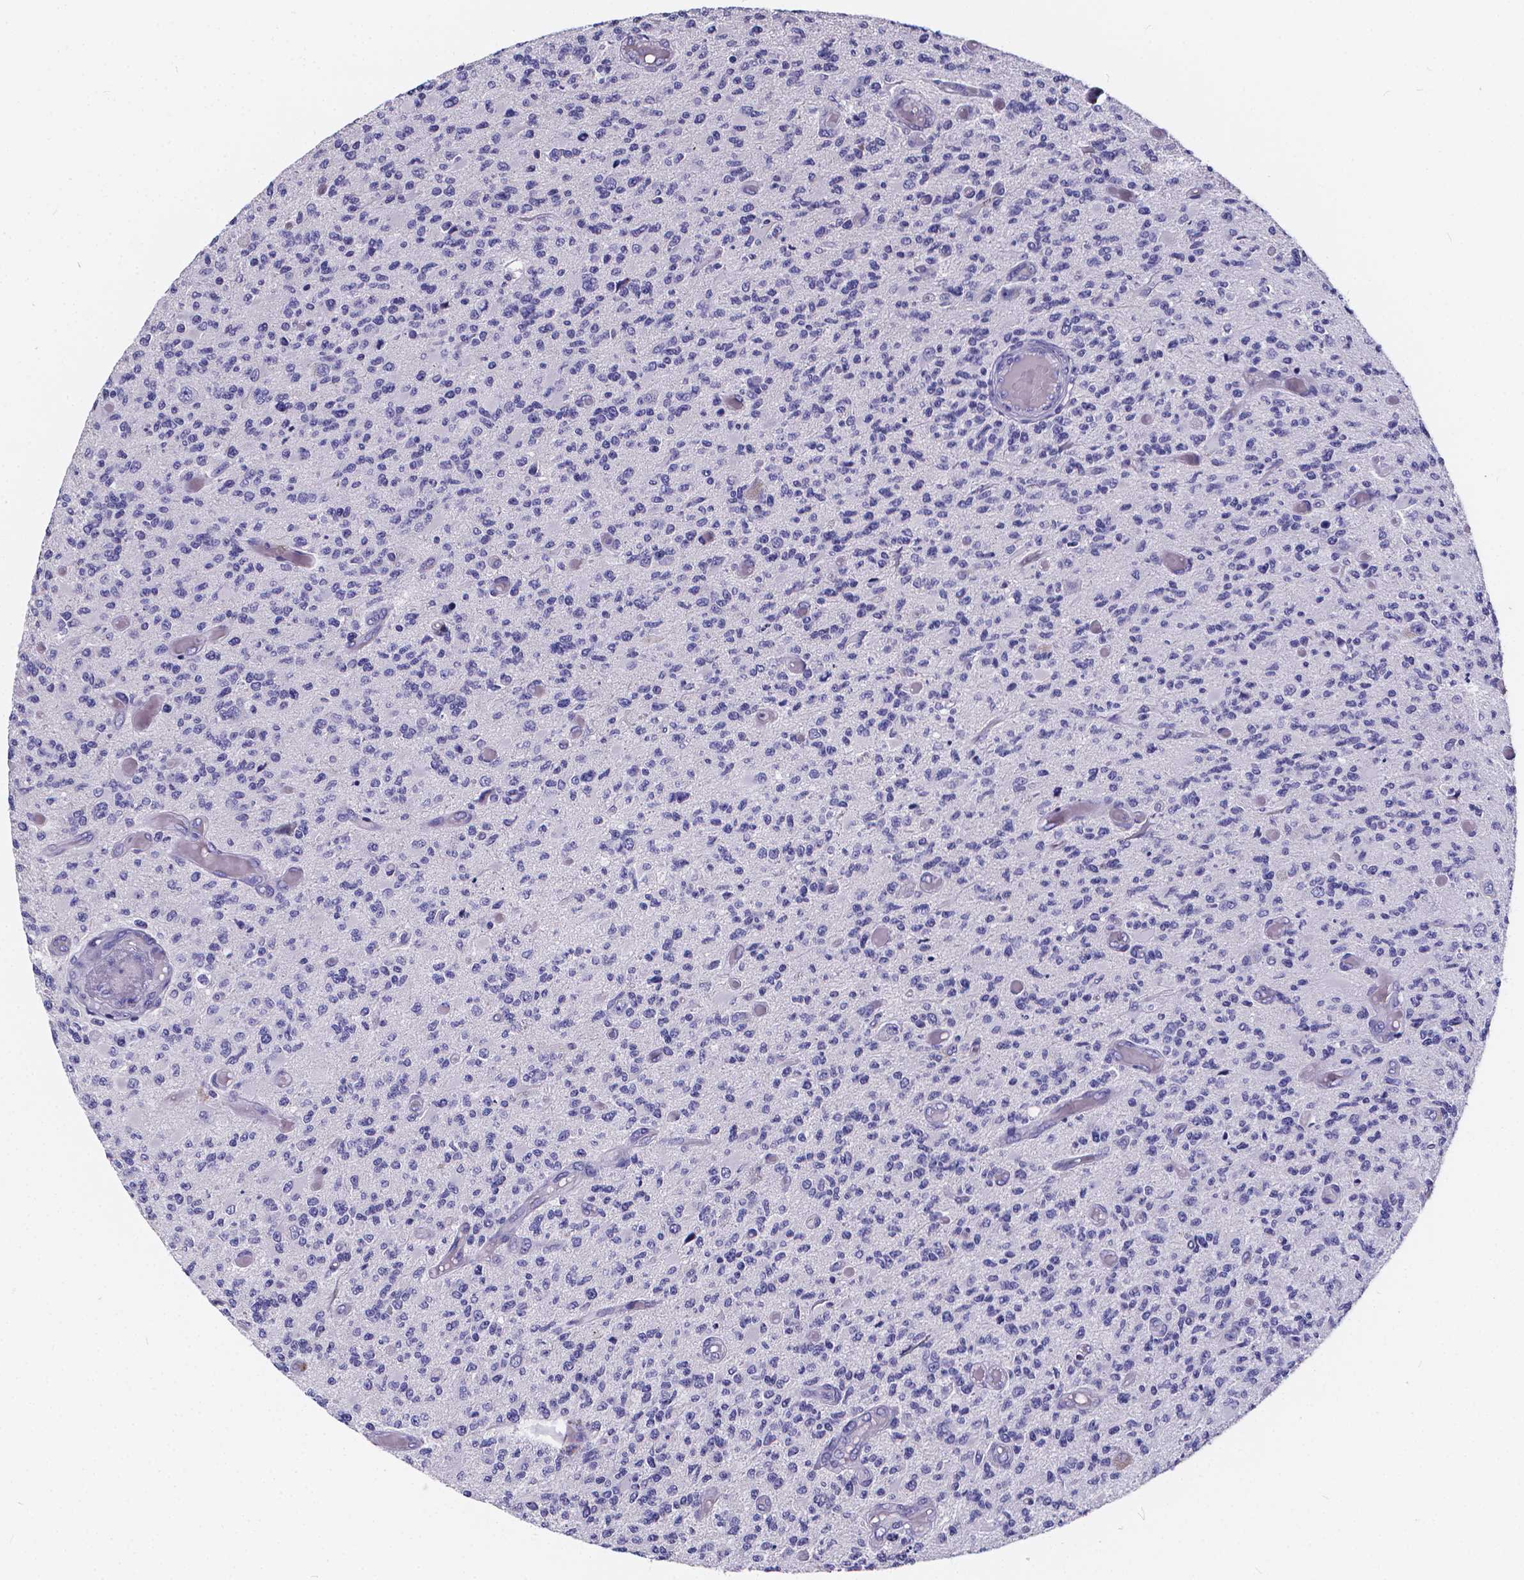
{"staining": {"intensity": "negative", "quantity": "none", "location": "none"}, "tissue": "glioma", "cell_type": "Tumor cells", "image_type": "cancer", "snomed": [{"axis": "morphology", "description": "Glioma, malignant, High grade"}, {"axis": "topography", "description": "Brain"}], "caption": "Human glioma stained for a protein using immunohistochemistry exhibits no positivity in tumor cells.", "gene": "SPEF2", "patient": {"sex": "female", "age": 63}}